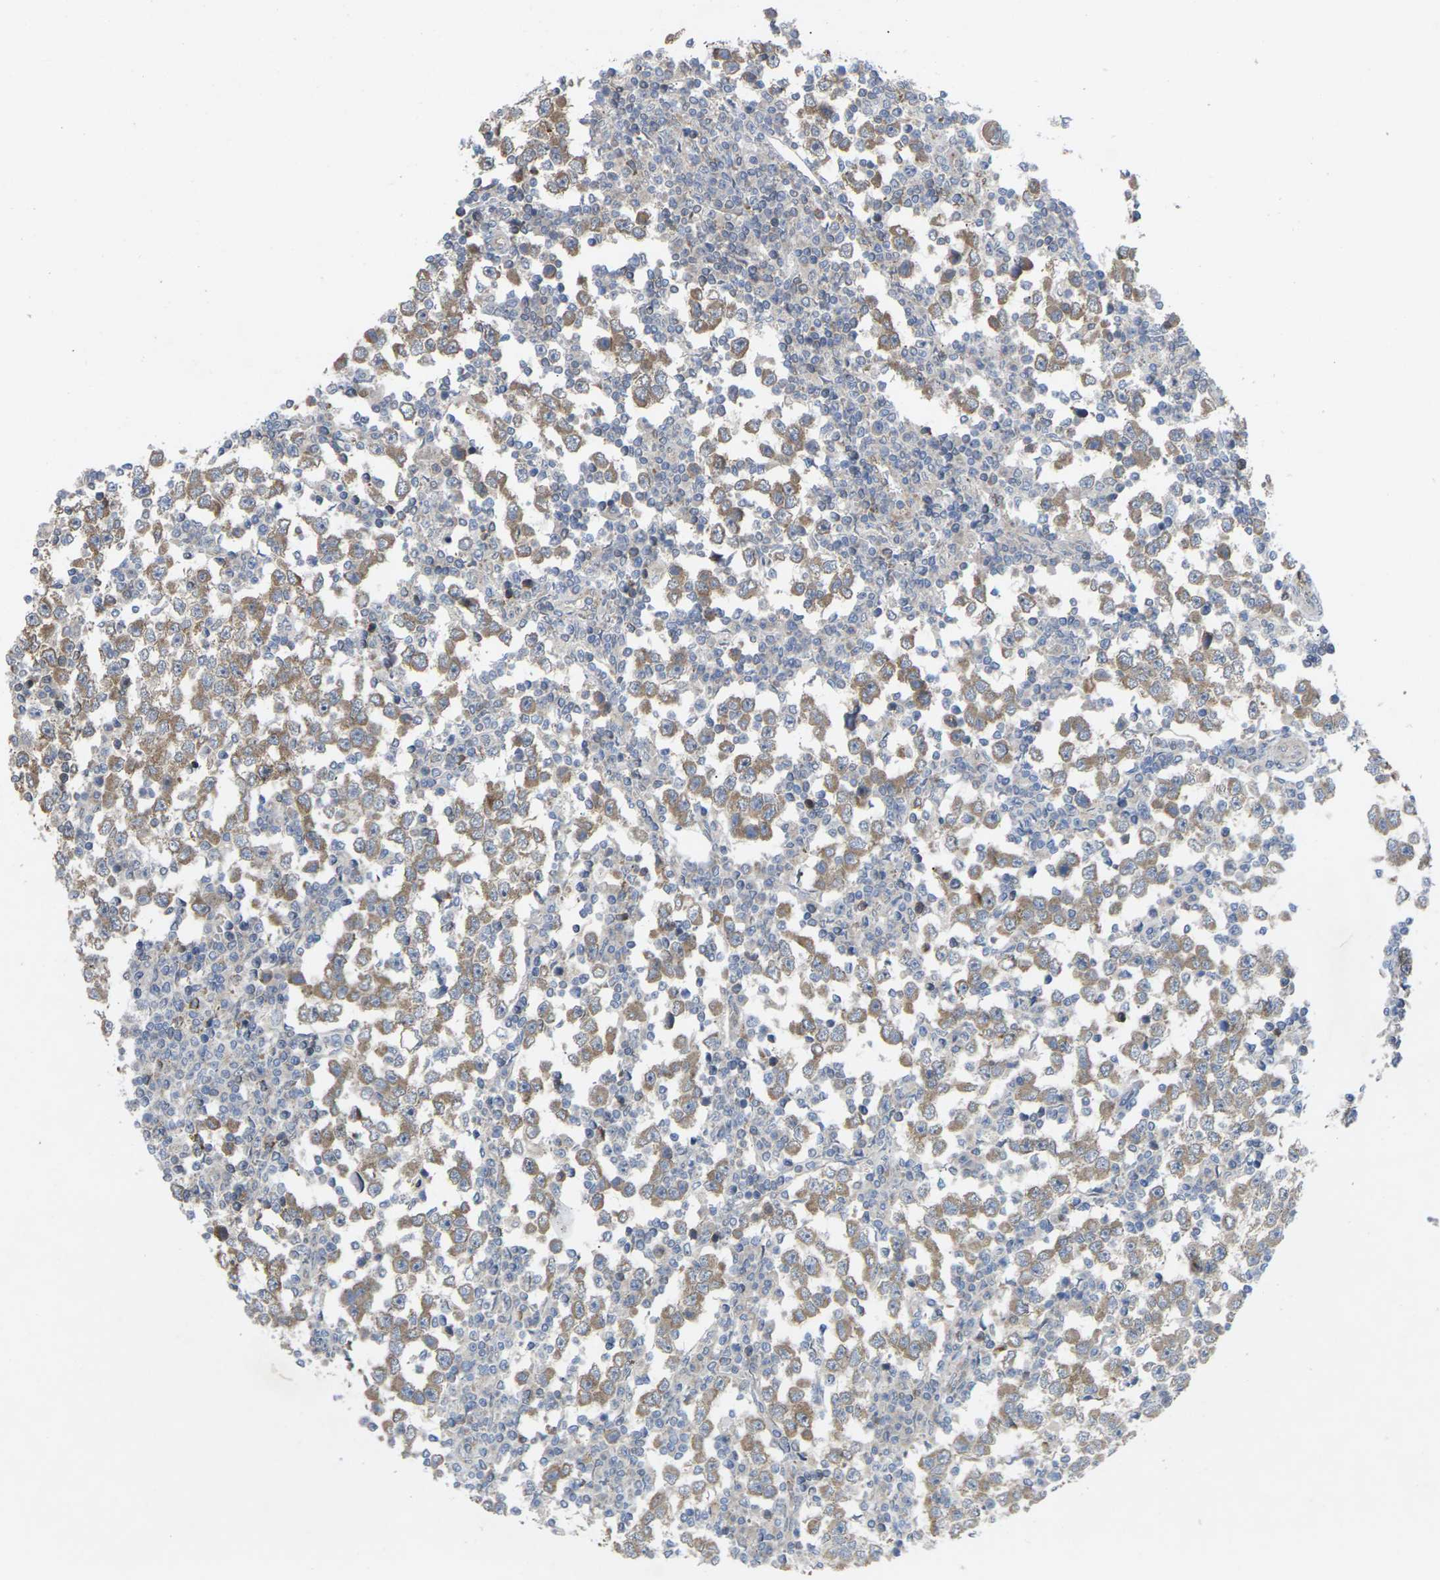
{"staining": {"intensity": "moderate", "quantity": ">75%", "location": "cytoplasmic/membranous"}, "tissue": "testis cancer", "cell_type": "Tumor cells", "image_type": "cancer", "snomed": [{"axis": "morphology", "description": "Seminoma, NOS"}, {"axis": "topography", "description": "Testis"}], "caption": "DAB (3,3'-diaminobenzidine) immunohistochemical staining of human seminoma (testis) reveals moderate cytoplasmic/membranous protein expression in about >75% of tumor cells.", "gene": "TIAM1", "patient": {"sex": "male", "age": 65}}